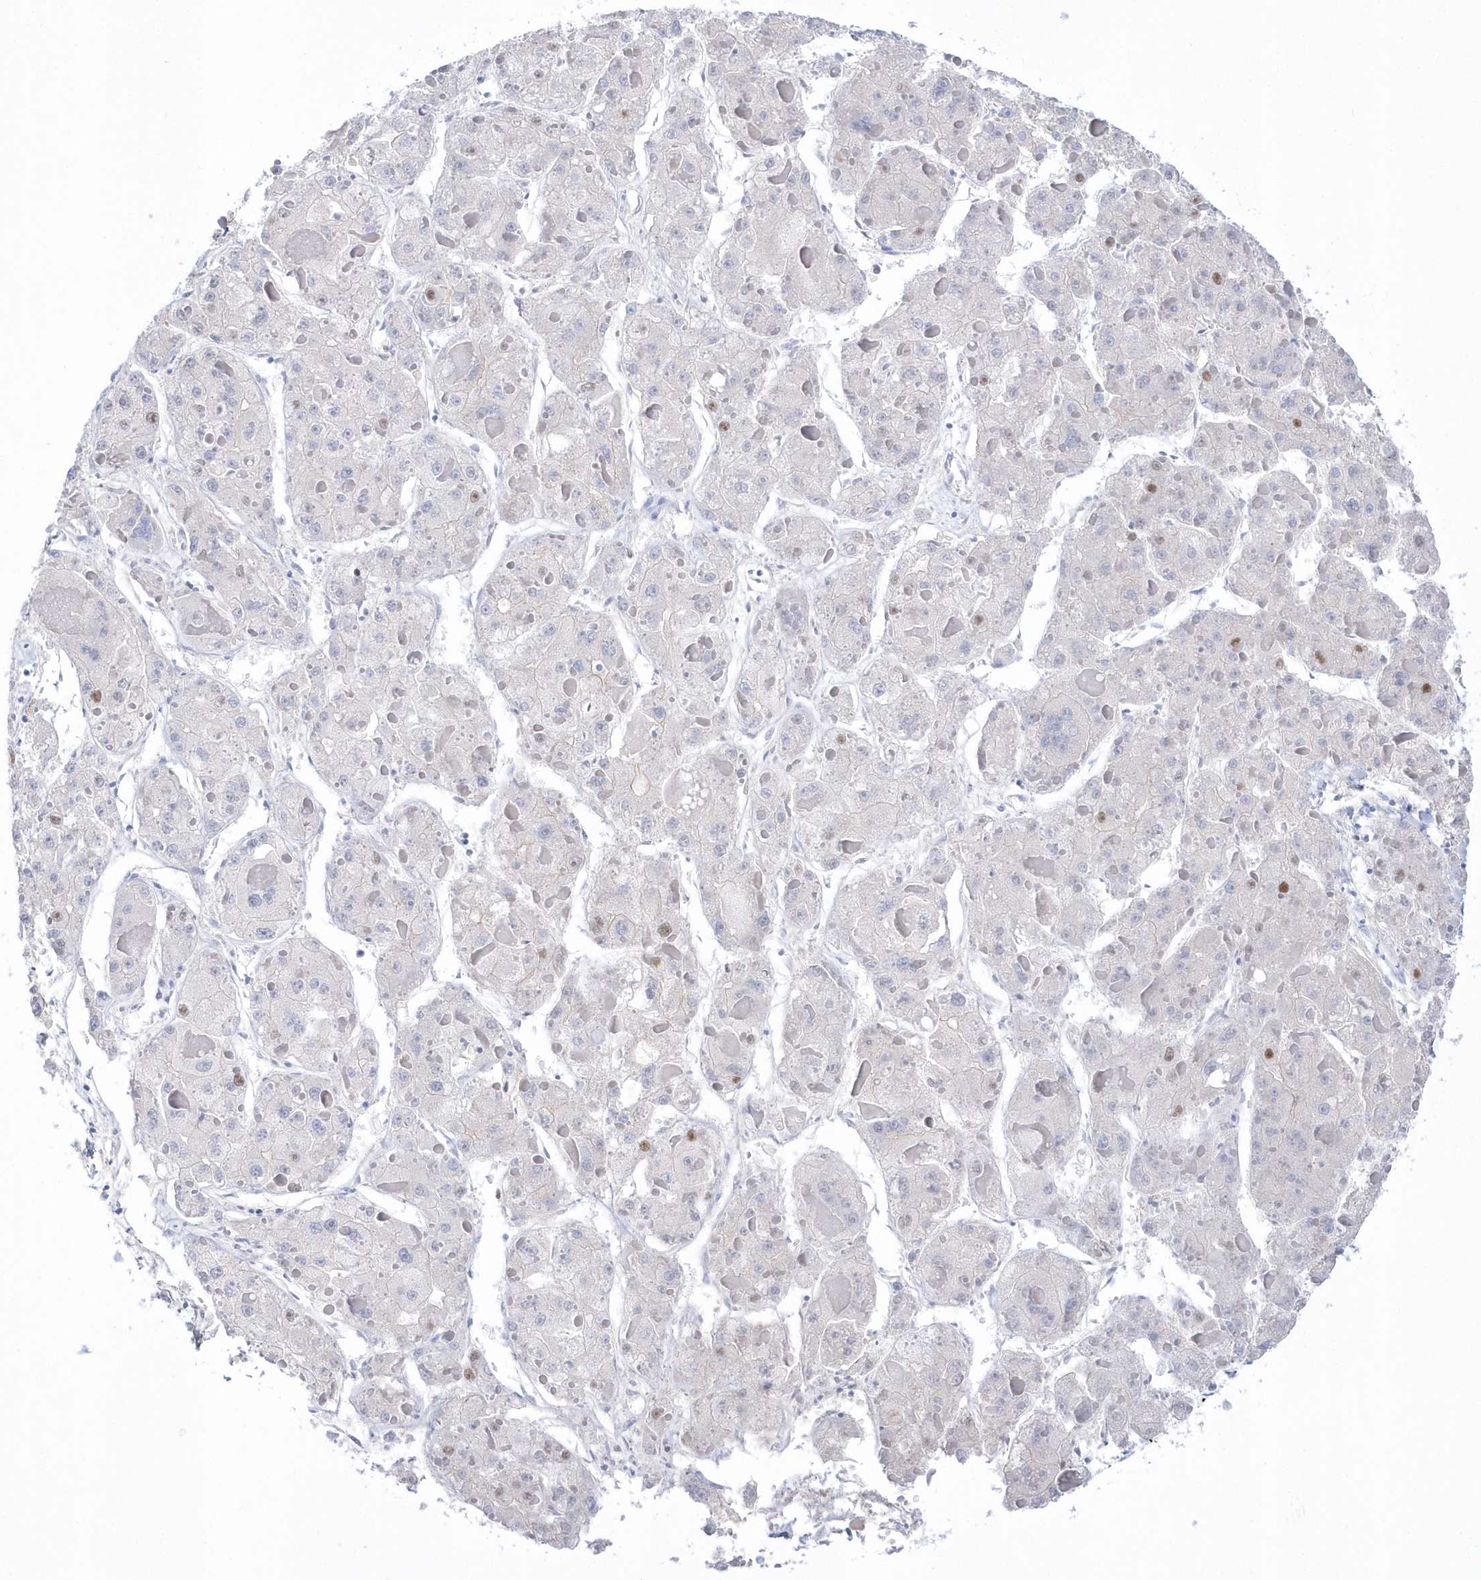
{"staining": {"intensity": "moderate", "quantity": "<25%", "location": "nuclear"}, "tissue": "liver cancer", "cell_type": "Tumor cells", "image_type": "cancer", "snomed": [{"axis": "morphology", "description": "Carcinoma, Hepatocellular, NOS"}, {"axis": "topography", "description": "Liver"}], "caption": "Approximately <25% of tumor cells in human liver cancer reveal moderate nuclear protein staining as visualized by brown immunohistochemical staining.", "gene": "TMCO6", "patient": {"sex": "female", "age": 73}}